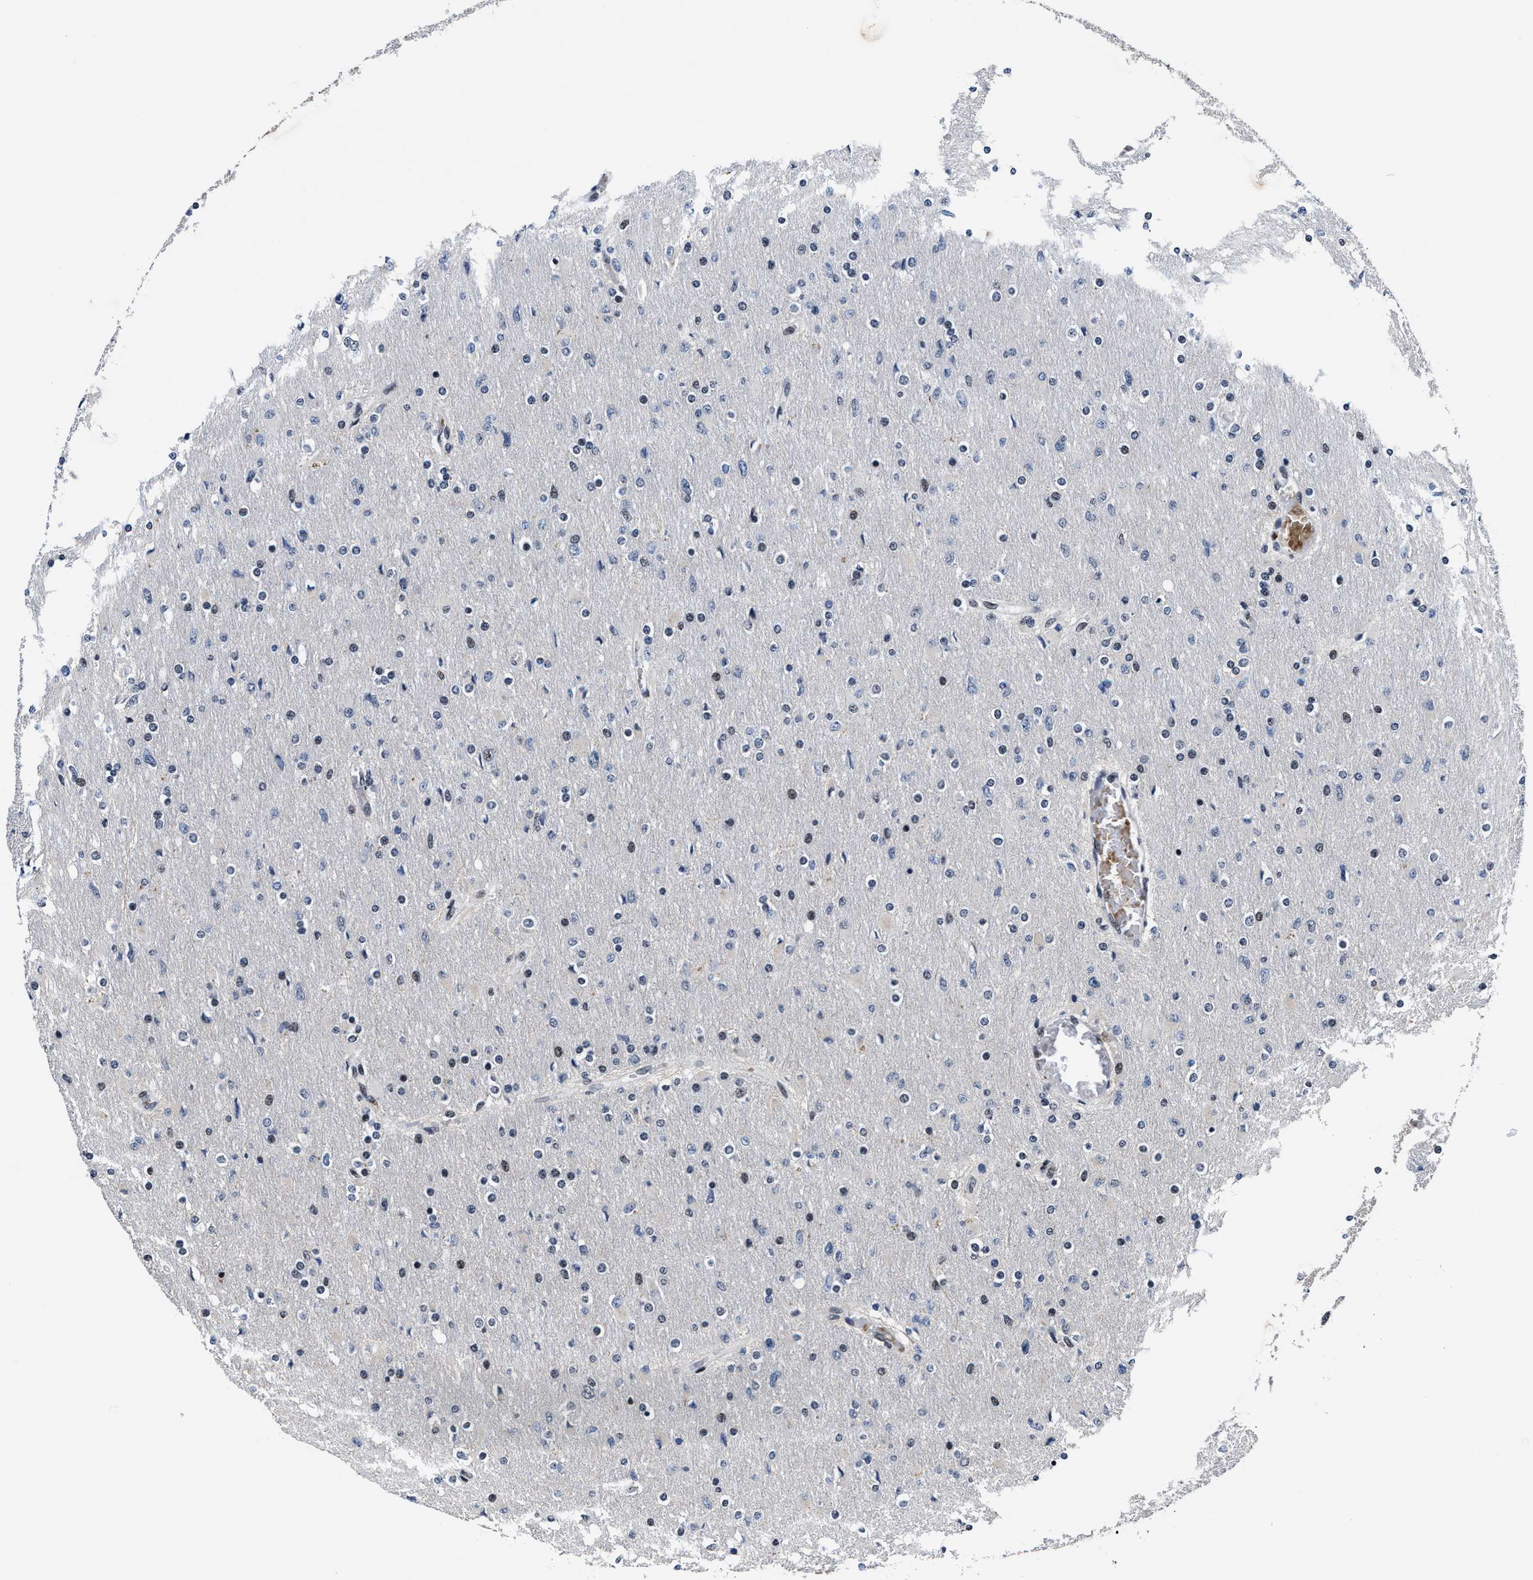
{"staining": {"intensity": "weak", "quantity": "<25%", "location": "nuclear"}, "tissue": "glioma", "cell_type": "Tumor cells", "image_type": "cancer", "snomed": [{"axis": "morphology", "description": "Glioma, malignant, High grade"}, {"axis": "topography", "description": "Cerebral cortex"}], "caption": "An immunohistochemistry micrograph of glioma is shown. There is no staining in tumor cells of glioma.", "gene": "ZNF233", "patient": {"sex": "female", "age": 36}}